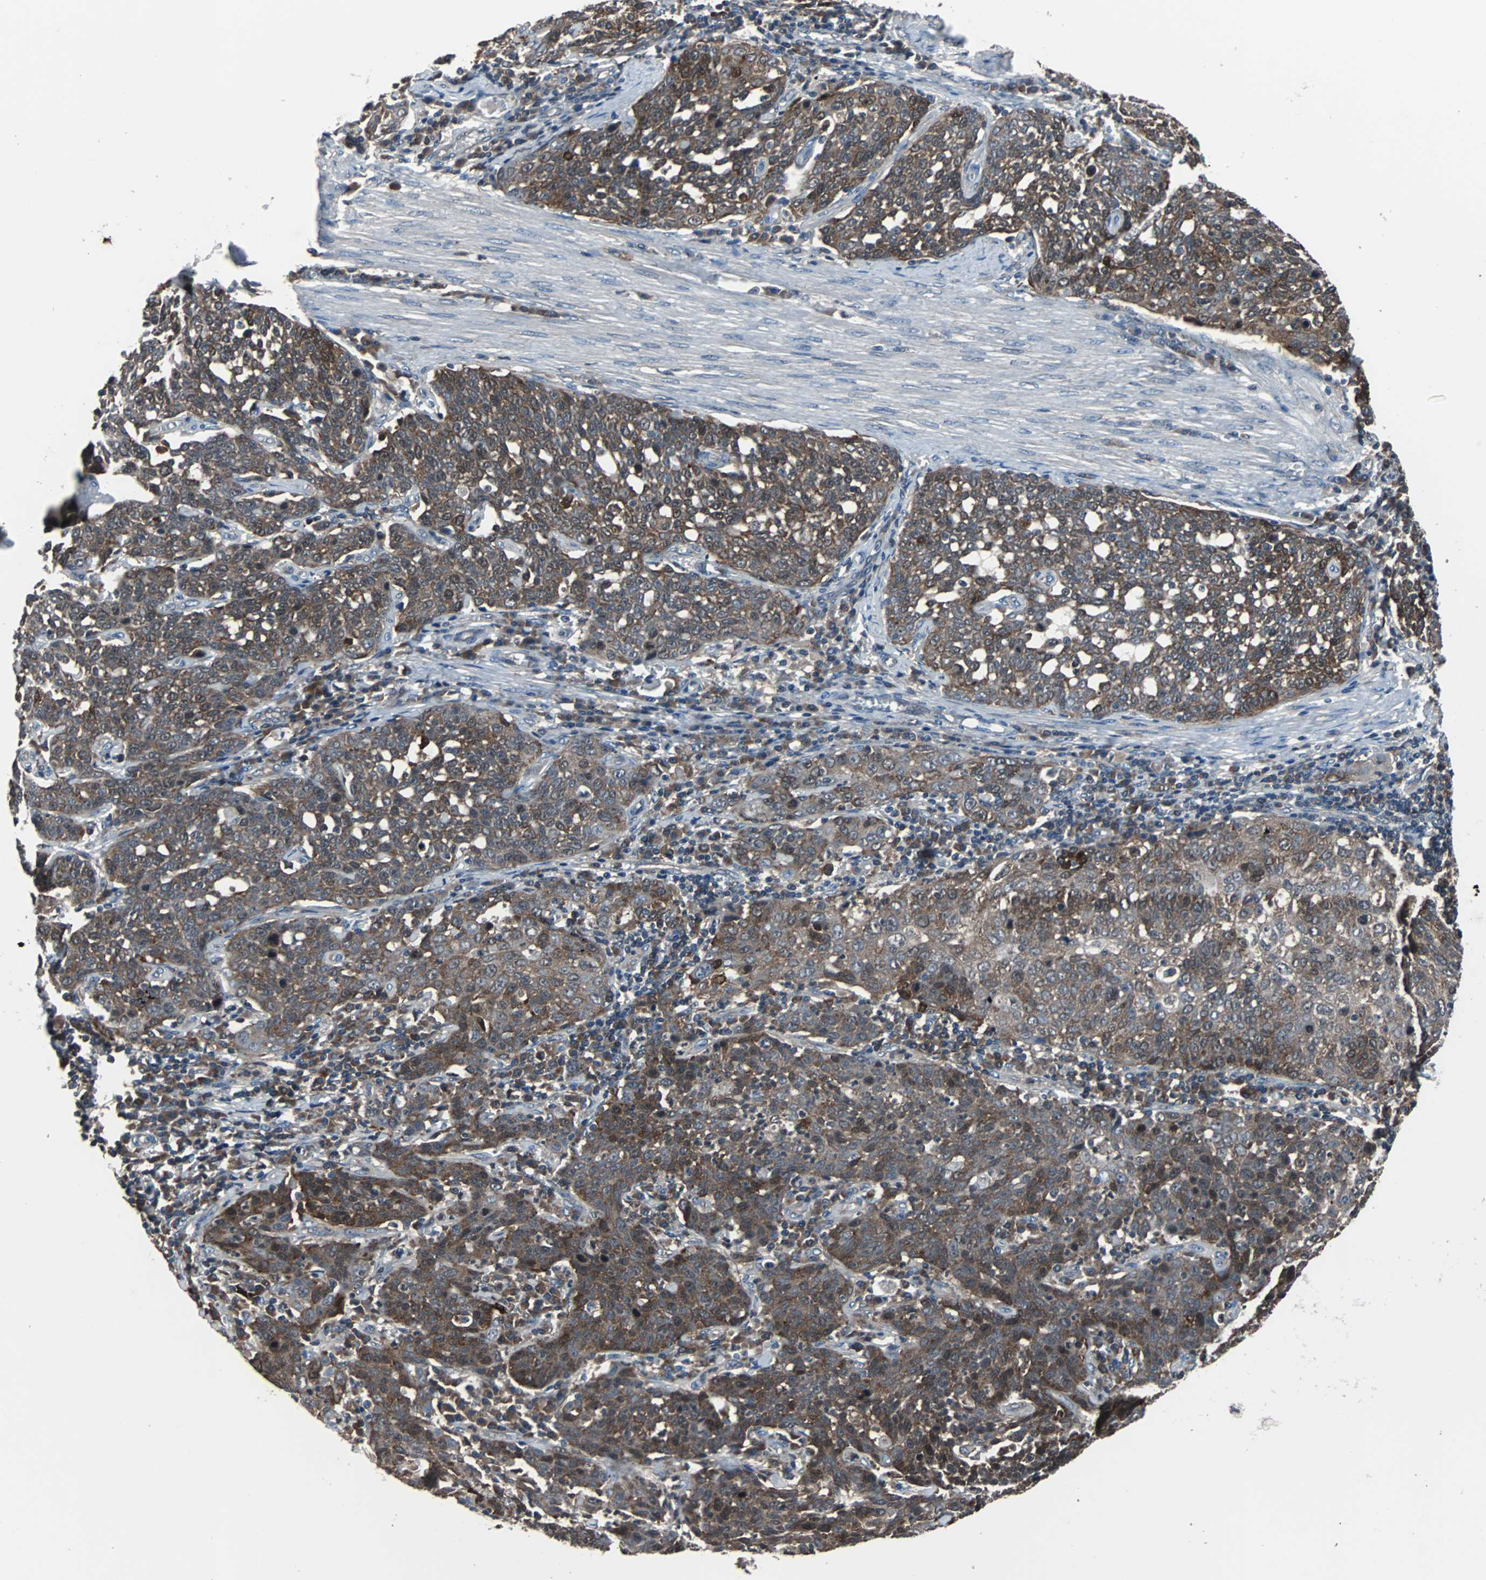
{"staining": {"intensity": "moderate", "quantity": ">75%", "location": "cytoplasmic/membranous"}, "tissue": "cervical cancer", "cell_type": "Tumor cells", "image_type": "cancer", "snomed": [{"axis": "morphology", "description": "Squamous cell carcinoma, NOS"}, {"axis": "topography", "description": "Cervix"}], "caption": "A high-resolution photomicrograph shows immunohistochemistry staining of cervical cancer, which displays moderate cytoplasmic/membranous staining in approximately >75% of tumor cells.", "gene": "PAK1", "patient": {"sex": "female", "age": 34}}